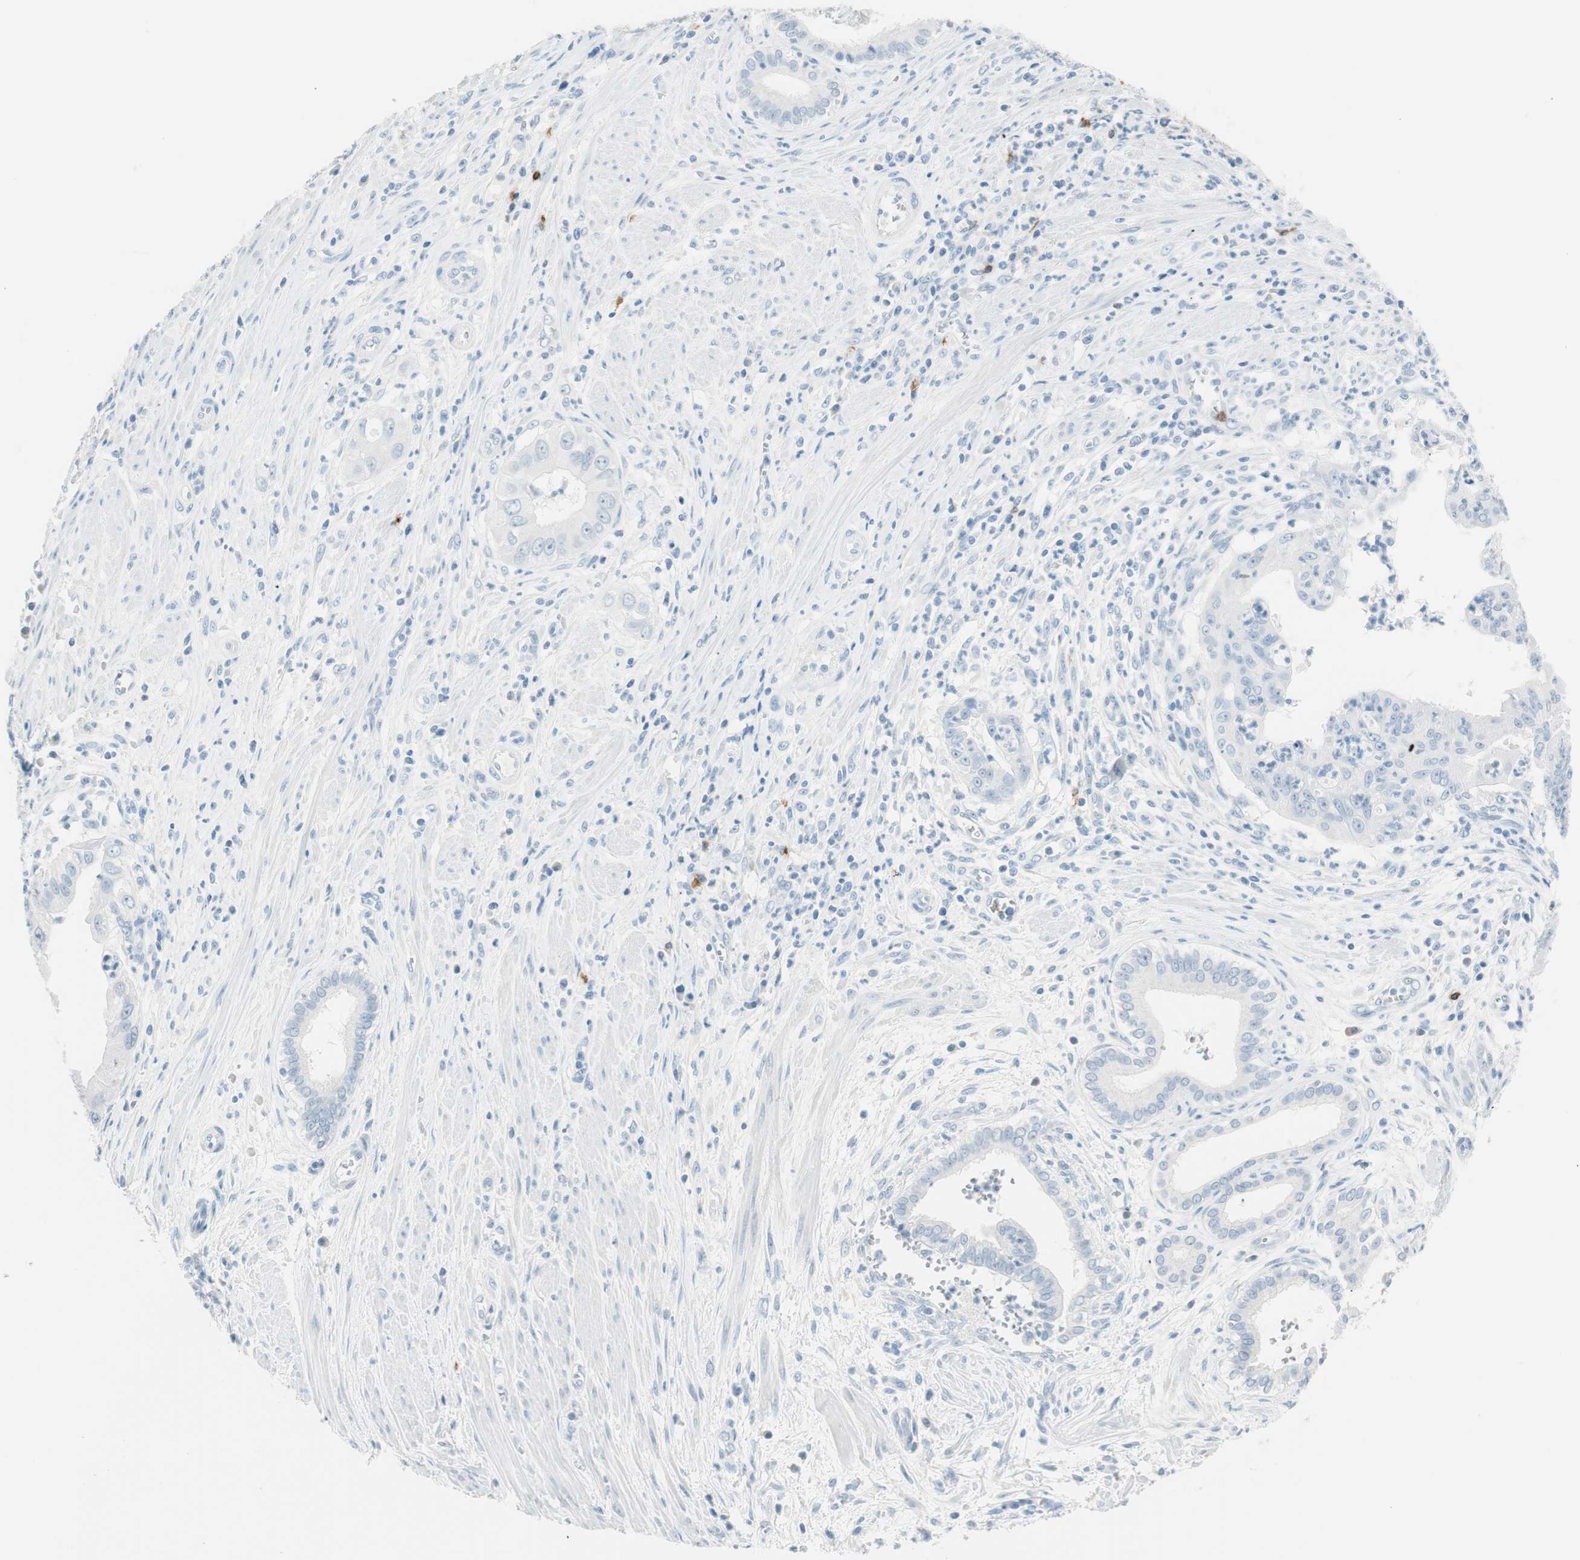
{"staining": {"intensity": "negative", "quantity": "none", "location": "none"}, "tissue": "pancreatic cancer", "cell_type": "Tumor cells", "image_type": "cancer", "snomed": [{"axis": "morphology", "description": "Normal tissue, NOS"}, {"axis": "topography", "description": "Lymph node"}], "caption": "Pancreatic cancer was stained to show a protein in brown. There is no significant staining in tumor cells. (DAB (3,3'-diaminobenzidine) immunohistochemistry, high magnification).", "gene": "TNFRSF13C", "patient": {"sex": "male", "age": 50}}